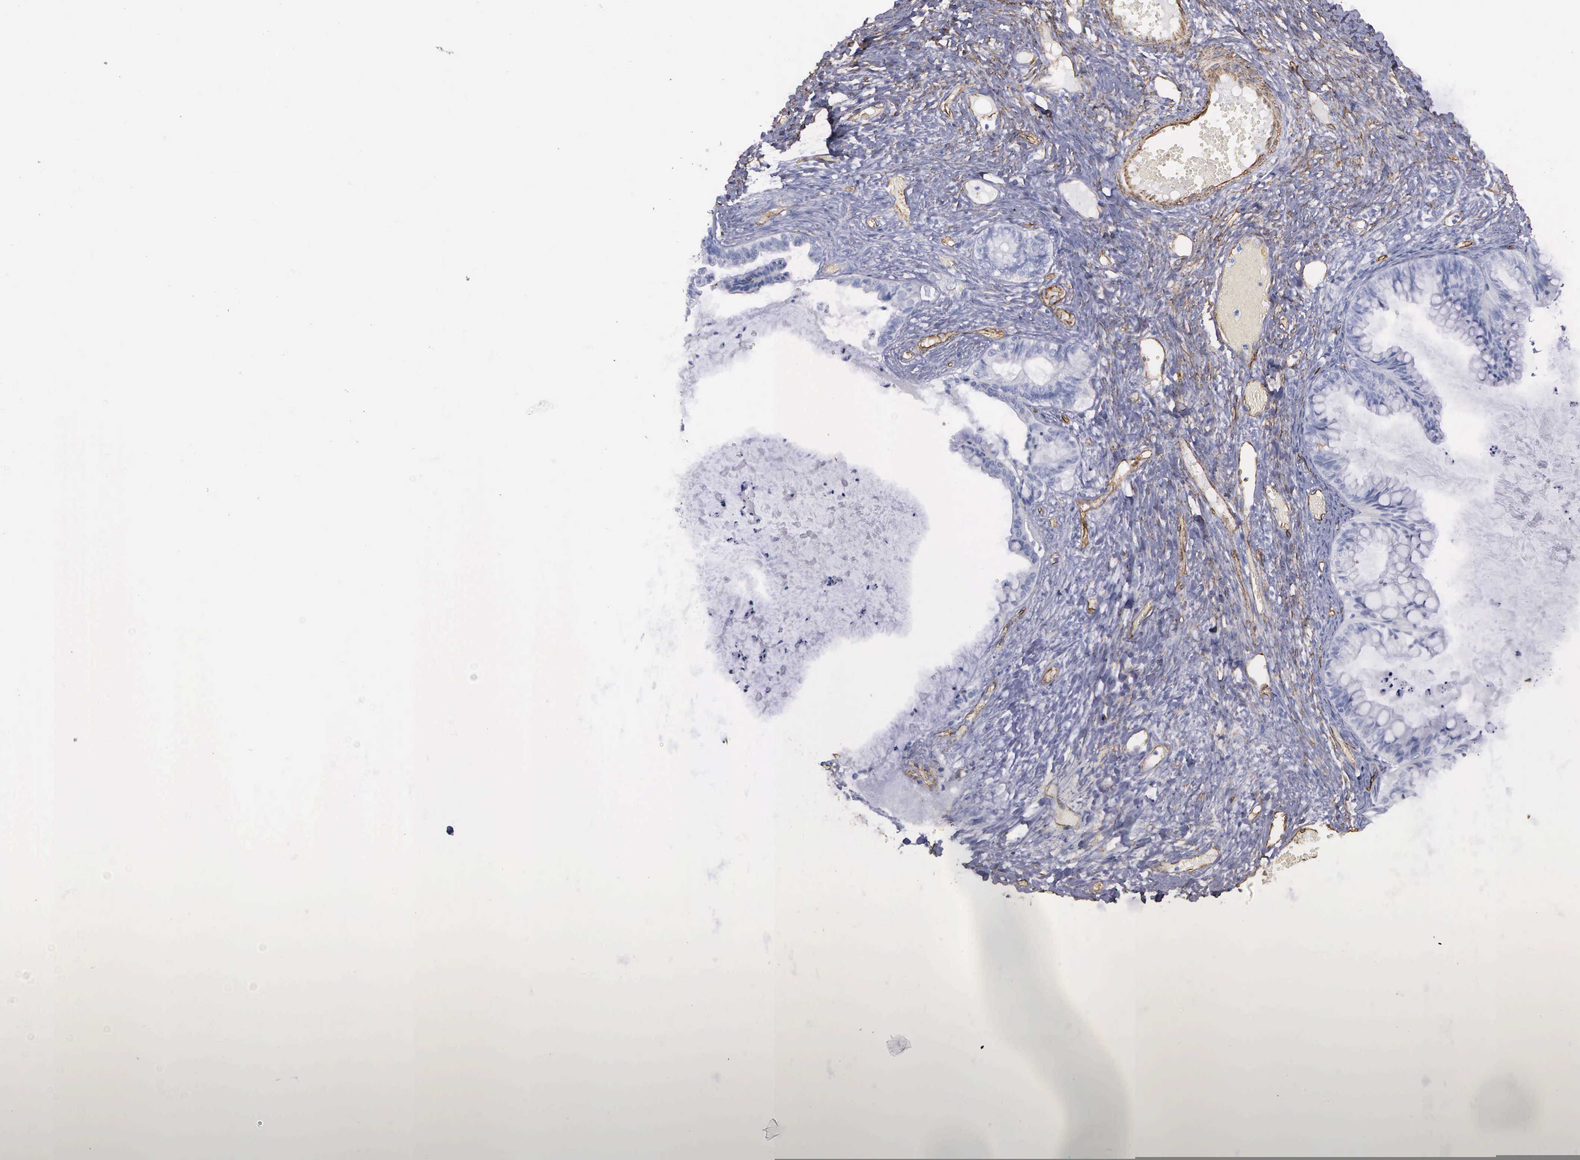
{"staining": {"intensity": "negative", "quantity": "none", "location": "none"}, "tissue": "ovarian cancer", "cell_type": "Tumor cells", "image_type": "cancer", "snomed": [{"axis": "morphology", "description": "Cystadenocarcinoma, mucinous, NOS"}, {"axis": "topography", "description": "Ovary"}], "caption": "A micrograph of ovarian mucinous cystadenocarcinoma stained for a protein reveals no brown staining in tumor cells.", "gene": "MAGEB10", "patient": {"sex": "female", "age": 57}}